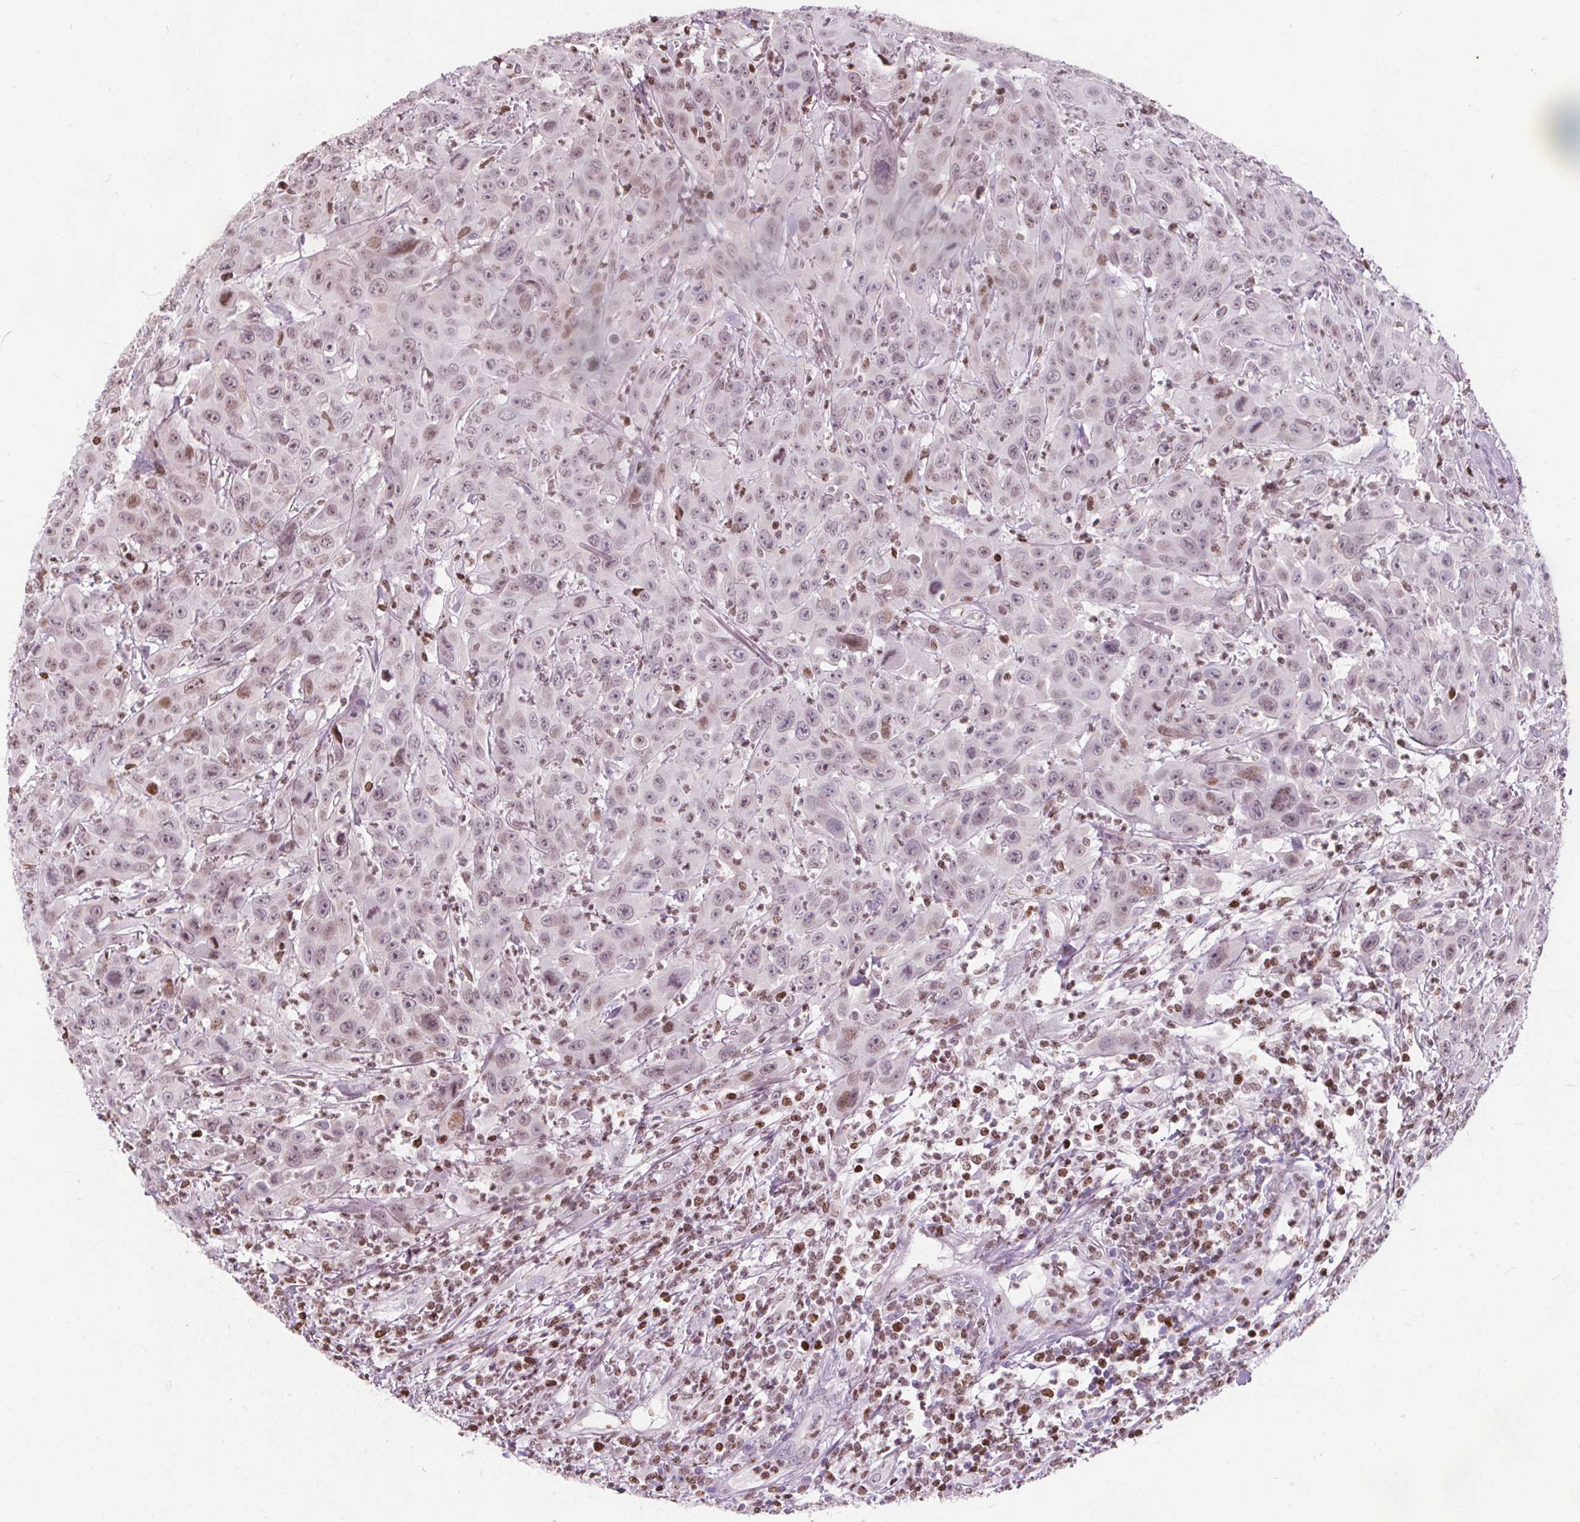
{"staining": {"intensity": "weak", "quantity": "<25%", "location": "nuclear"}, "tissue": "head and neck cancer", "cell_type": "Tumor cells", "image_type": "cancer", "snomed": [{"axis": "morphology", "description": "Squamous cell carcinoma, NOS"}, {"axis": "topography", "description": "Skin"}, {"axis": "topography", "description": "Head-Neck"}], "caption": "Image shows no significant protein staining in tumor cells of head and neck squamous cell carcinoma. Nuclei are stained in blue.", "gene": "ISLR2", "patient": {"sex": "male", "age": 80}}